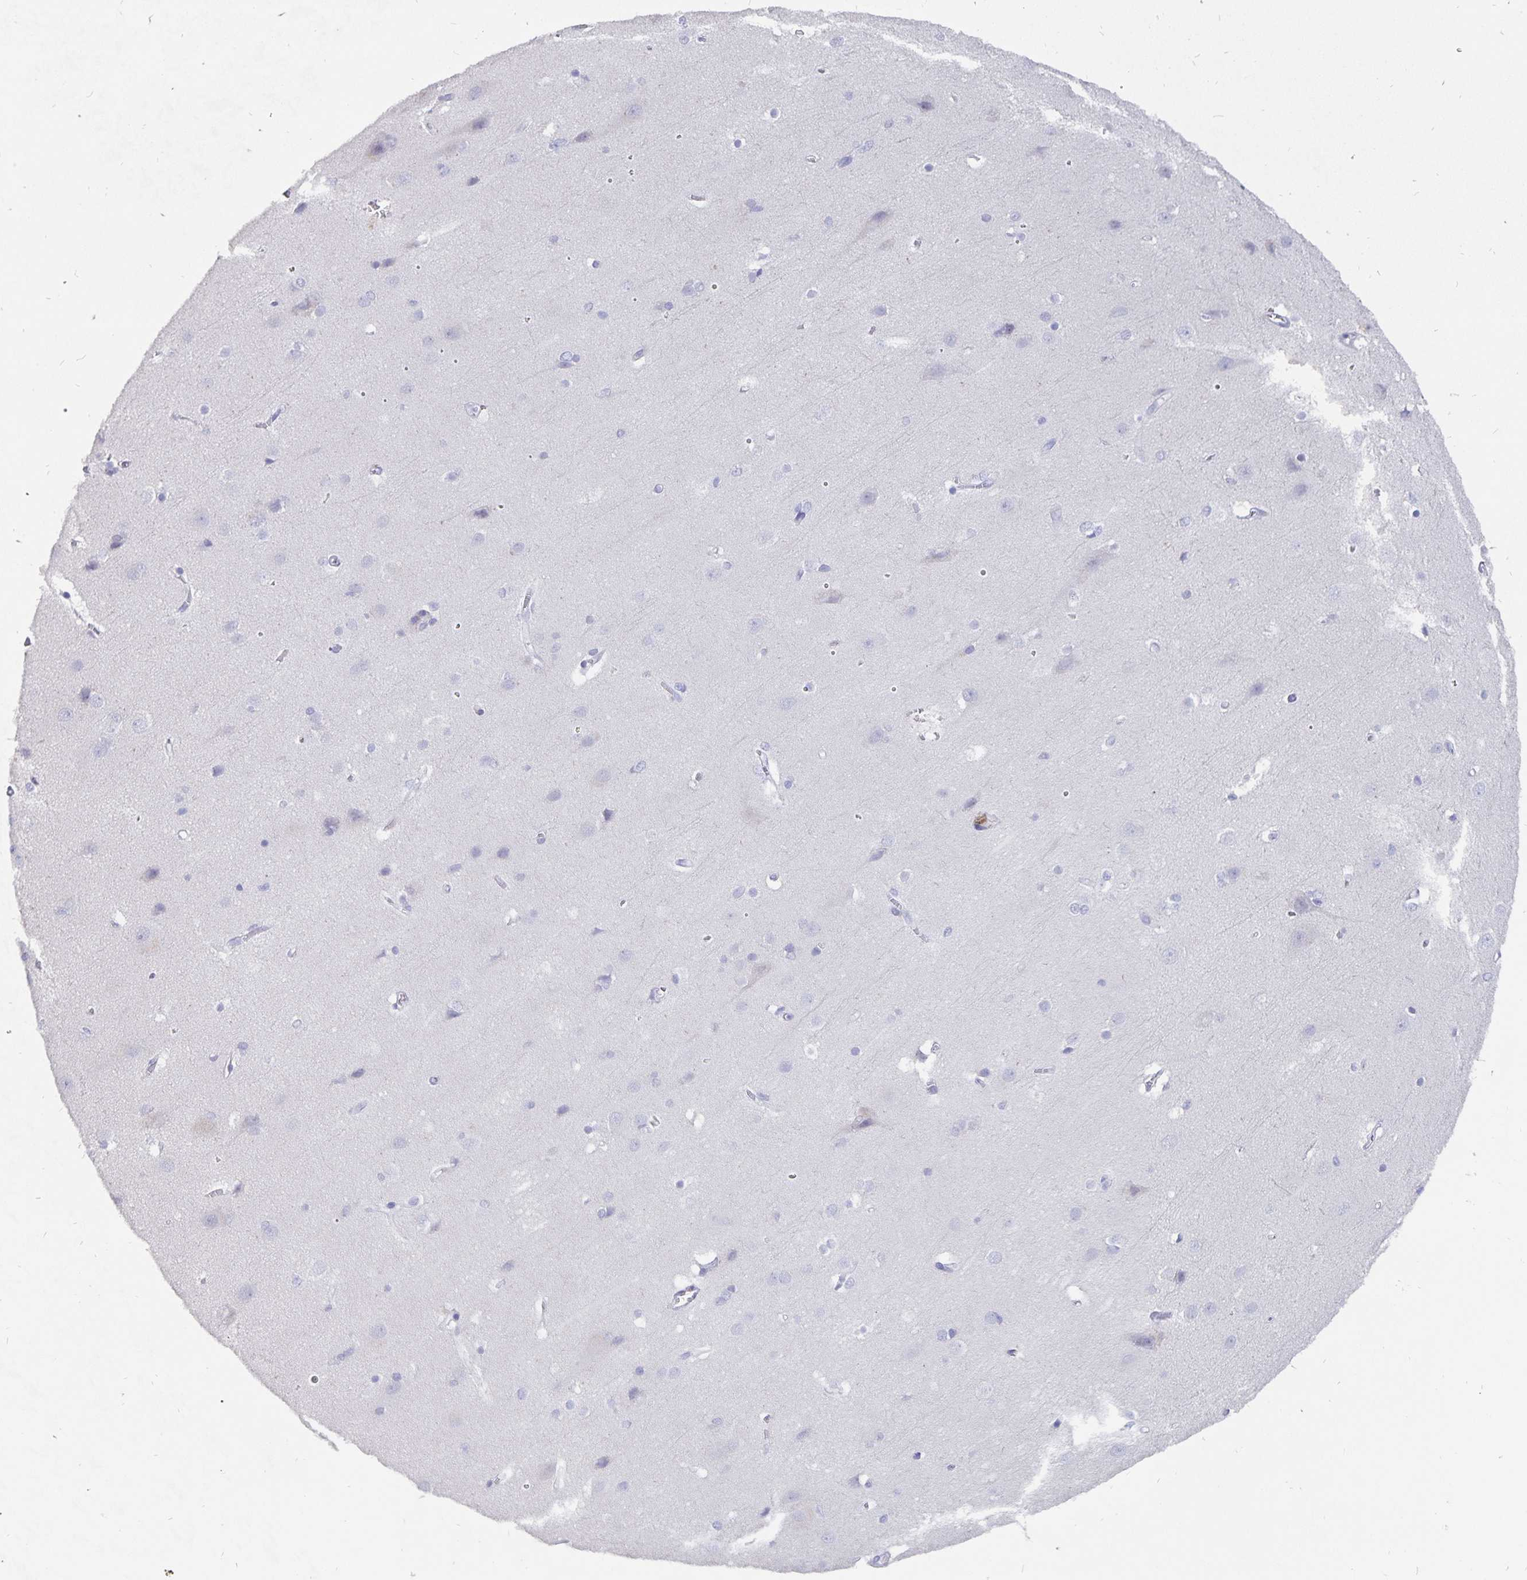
{"staining": {"intensity": "negative", "quantity": "none", "location": "none"}, "tissue": "cerebral cortex", "cell_type": "Endothelial cells", "image_type": "normal", "snomed": [{"axis": "morphology", "description": "Normal tissue, NOS"}, {"axis": "topography", "description": "Cerebral cortex"}], "caption": "This is an immunohistochemistry (IHC) photomicrograph of normal cerebral cortex. There is no positivity in endothelial cells.", "gene": "SMOC1", "patient": {"sex": "male", "age": 37}}